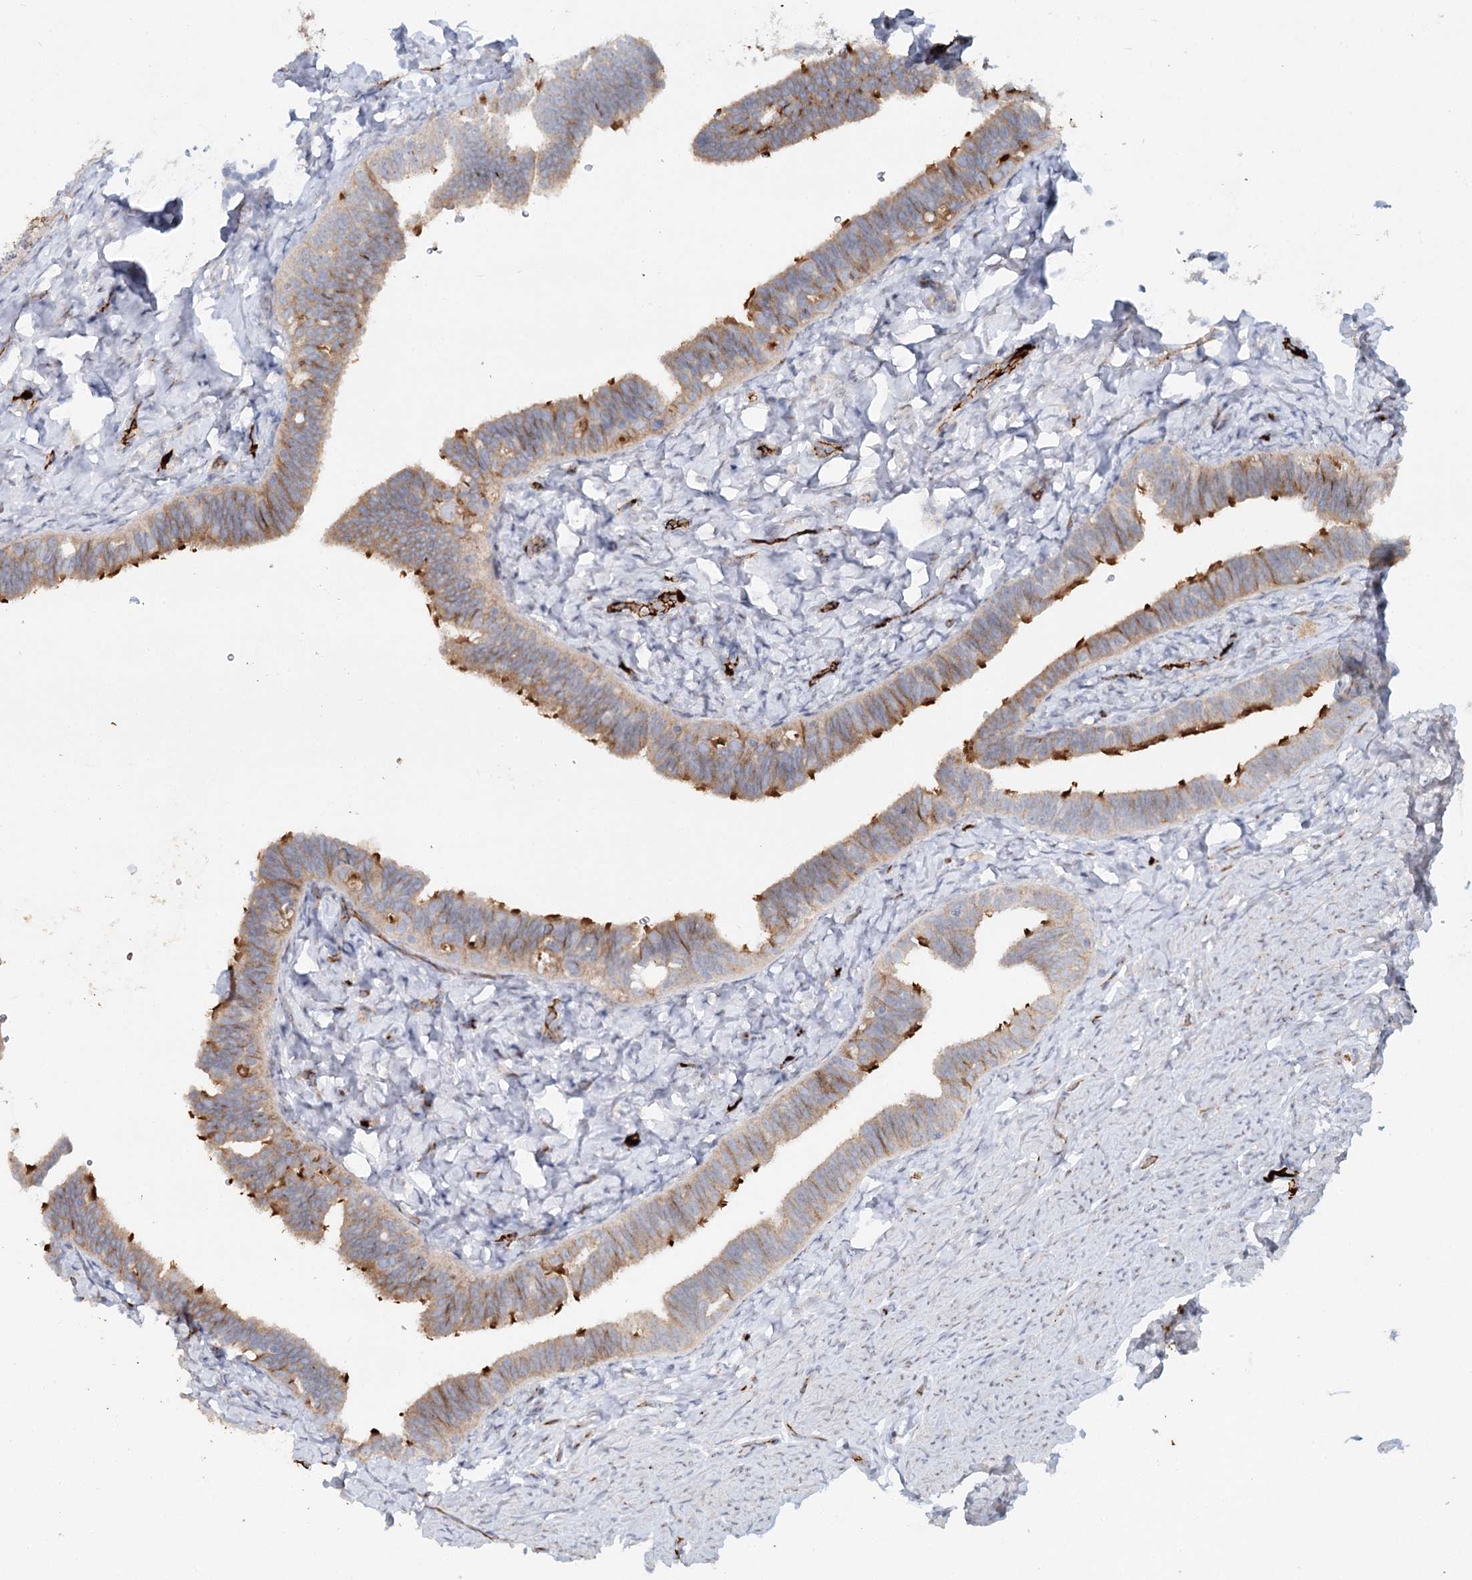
{"staining": {"intensity": "moderate", "quantity": "25%-75%", "location": "cytoplasmic/membranous"}, "tissue": "fallopian tube", "cell_type": "Glandular cells", "image_type": "normal", "snomed": [{"axis": "morphology", "description": "Normal tissue, NOS"}, {"axis": "topography", "description": "Fallopian tube"}], "caption": "Benign fallopian tube shows moderate cytoplasmic/membranous positivity in about 25%-75% of glandular cells.", "gene": "ALKBH8", "patient": {"sex": "female", "age": 39}}